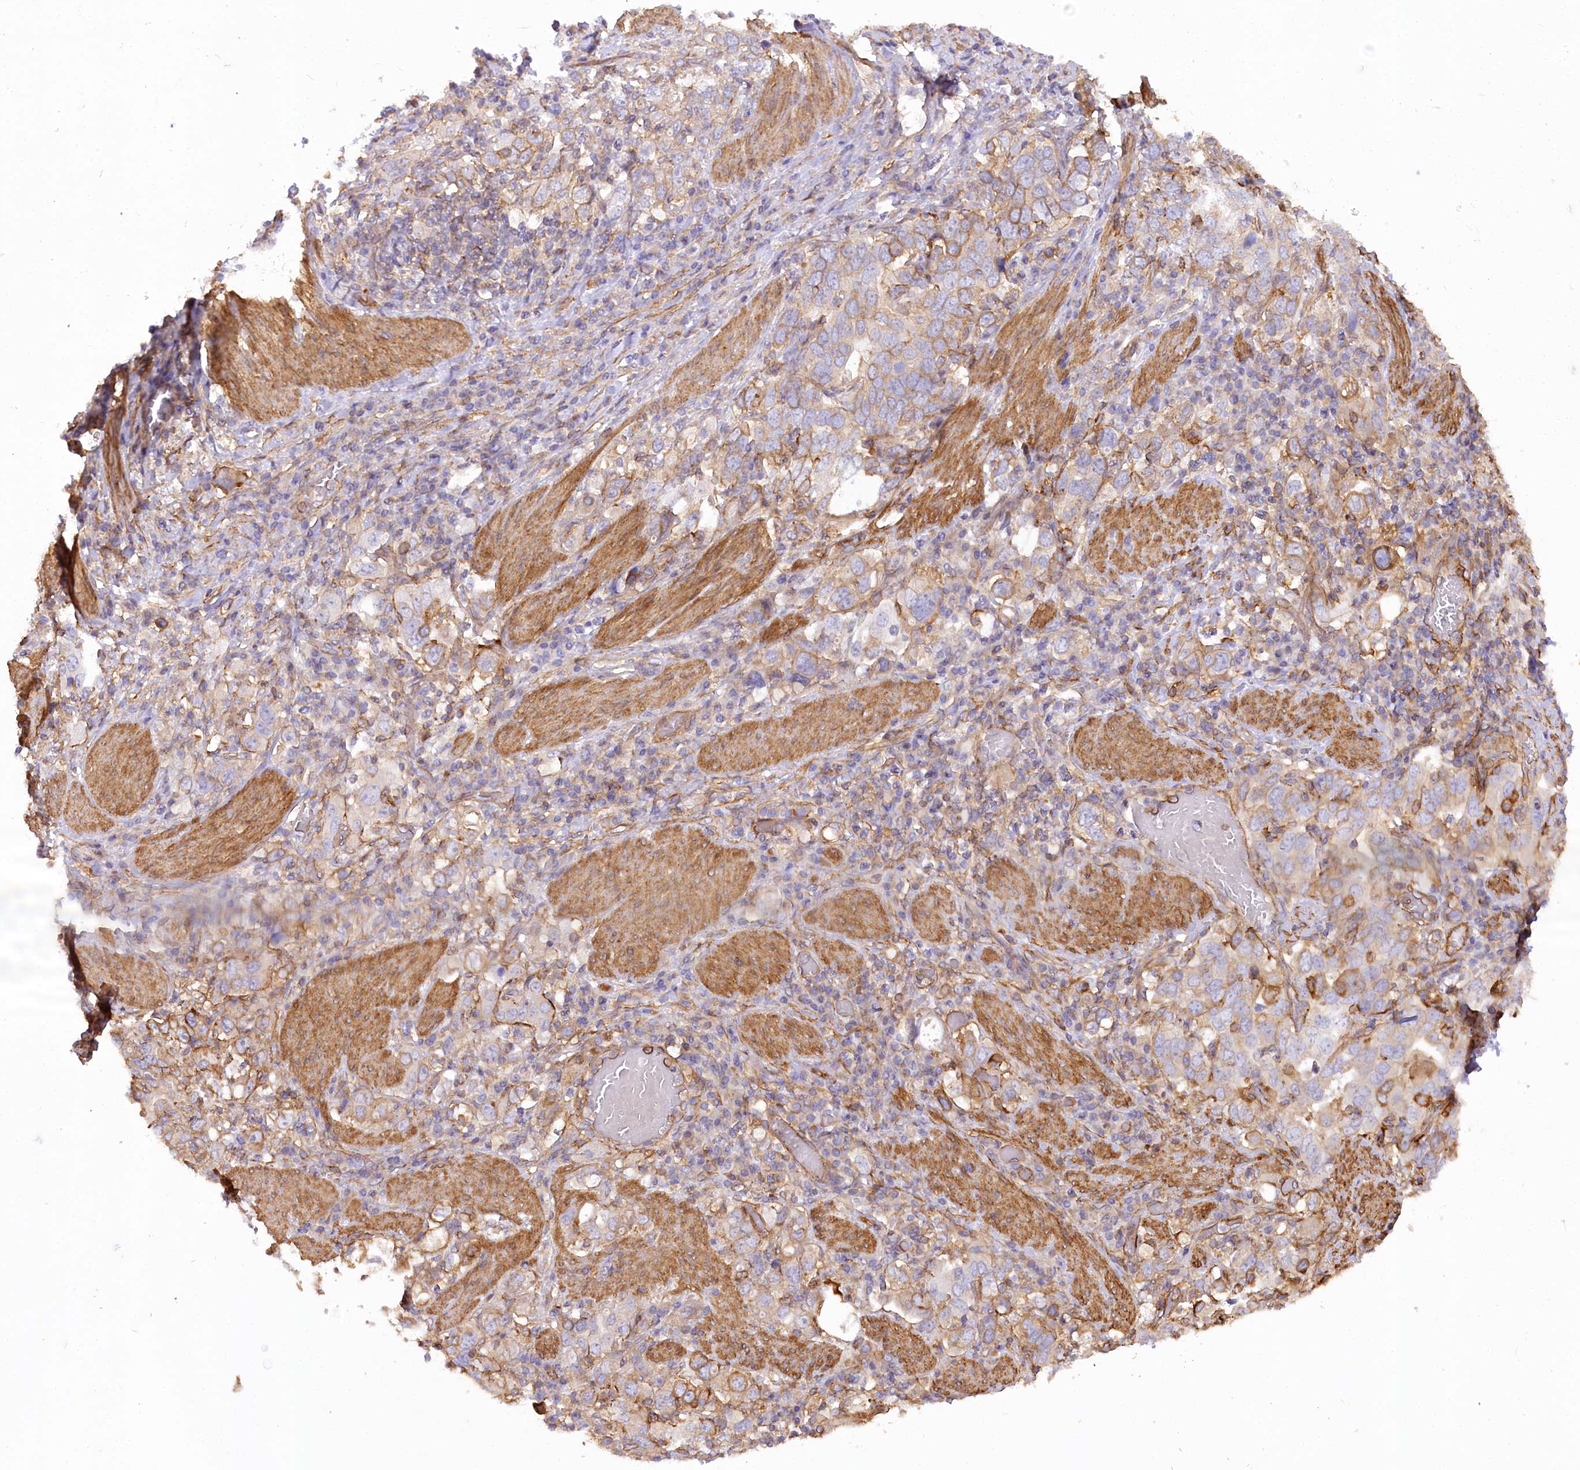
{"staining": {"intensity": "strong", "quantity": "<25%", "location": "cytoplasmic/membranous"}, "tissue": "stomach cancer", "cell_type": "Tumor cells", "image_type": "cancer", "snomed": [{"axis": "morphology", "description": "Adenocarcinoma, NOS"}, {"axis": "topography", "description": "Stomach, upper"}], "caption": "Stomach adenocarcinoma tissue shows strong cytoplasmic/membranous expression in approximately <25% of tumor cells", "gene": "SYNPO2", "patient": {"sex": "male", "age": 62}}